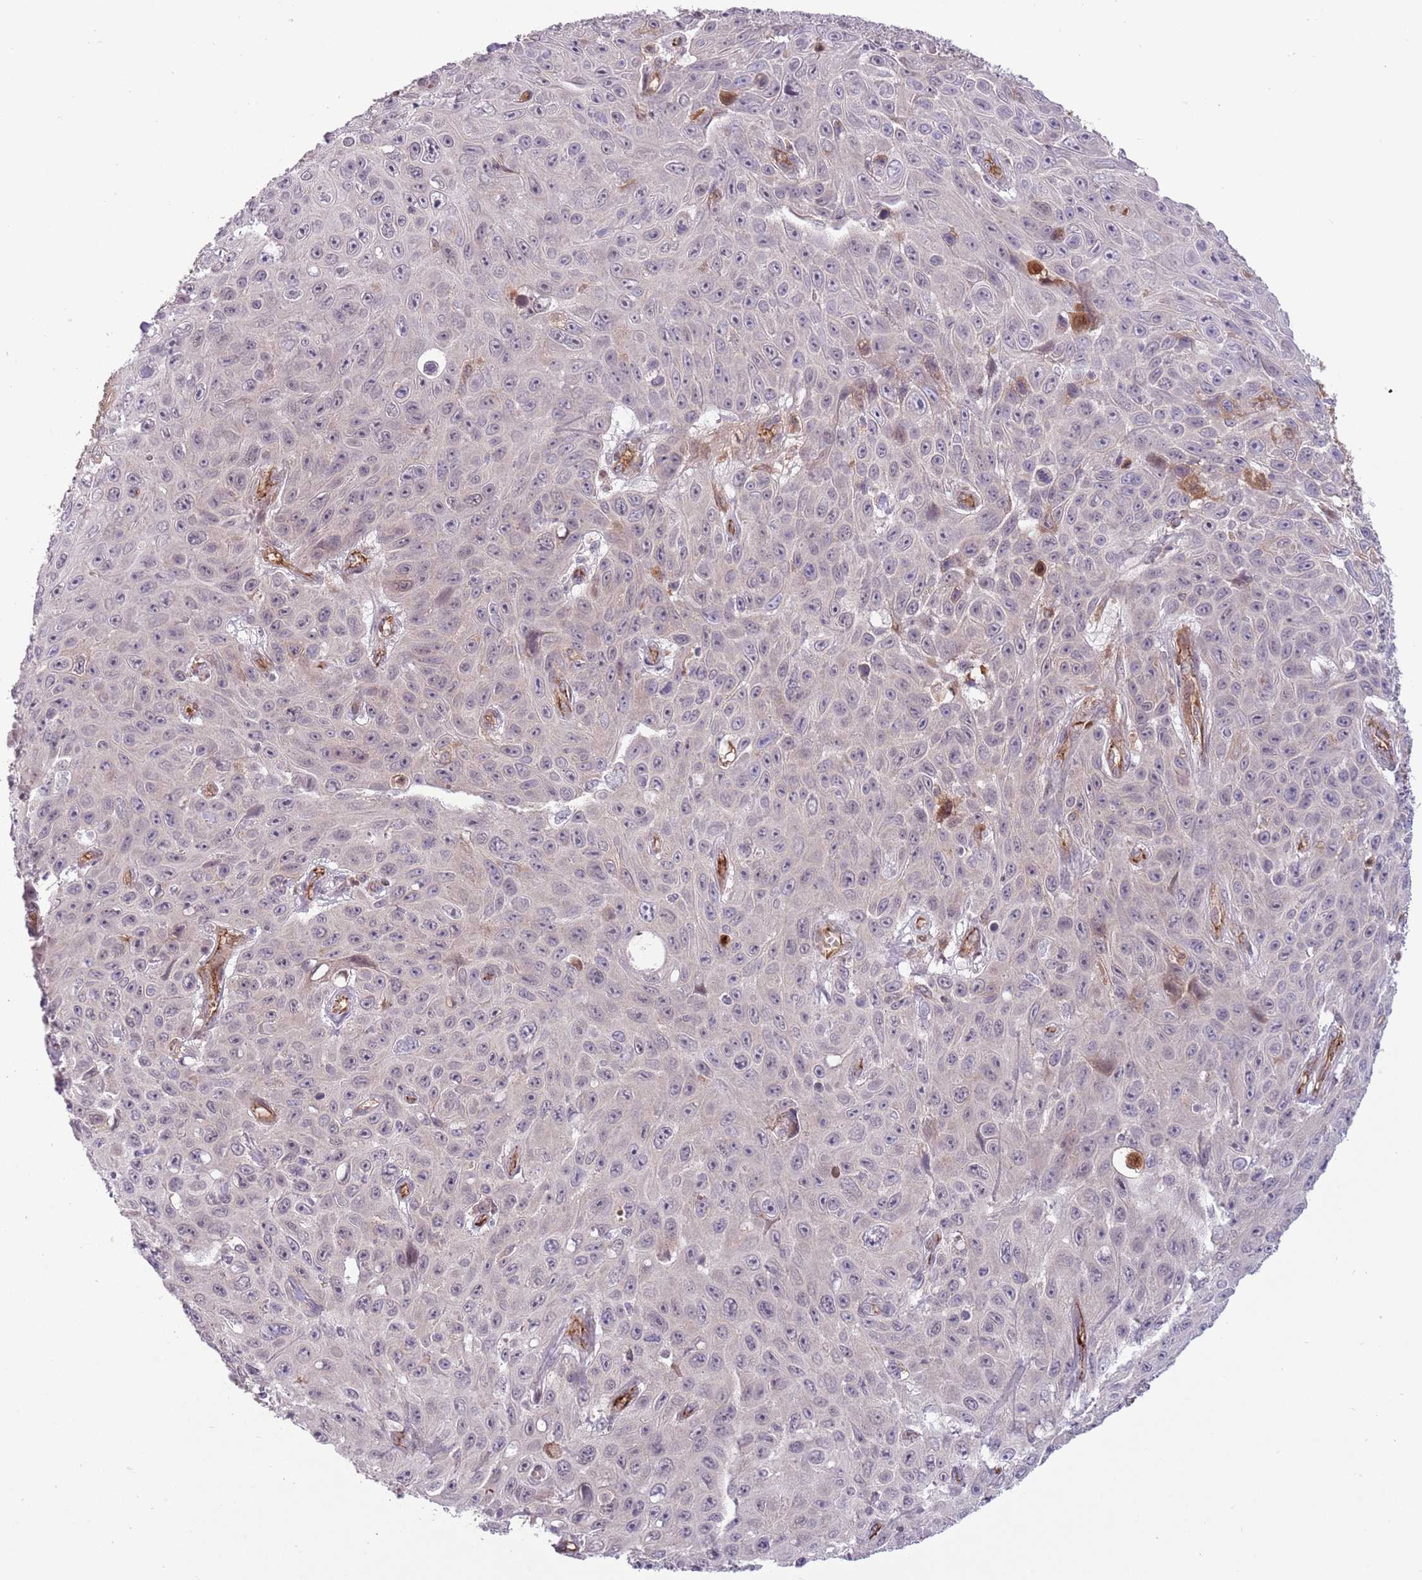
{"staining": {"intensity": "weak", "quantity": "<25%", "location": "nuclear"}, "tissue": "skin cancer", "cell_type": "Tumor cells", "image_type": "cancer", "snomed": [{"axis": "morphology", "description": "Squamous cell carcinoma, NOS"}, {"axis": "topography", "description": "Skin"}], "caption": "Tumor cells show no significant expression in squamous cell carcinoma (skin).", "gene": "DPP10", "patient": {"sex": "male", "age": 82}}